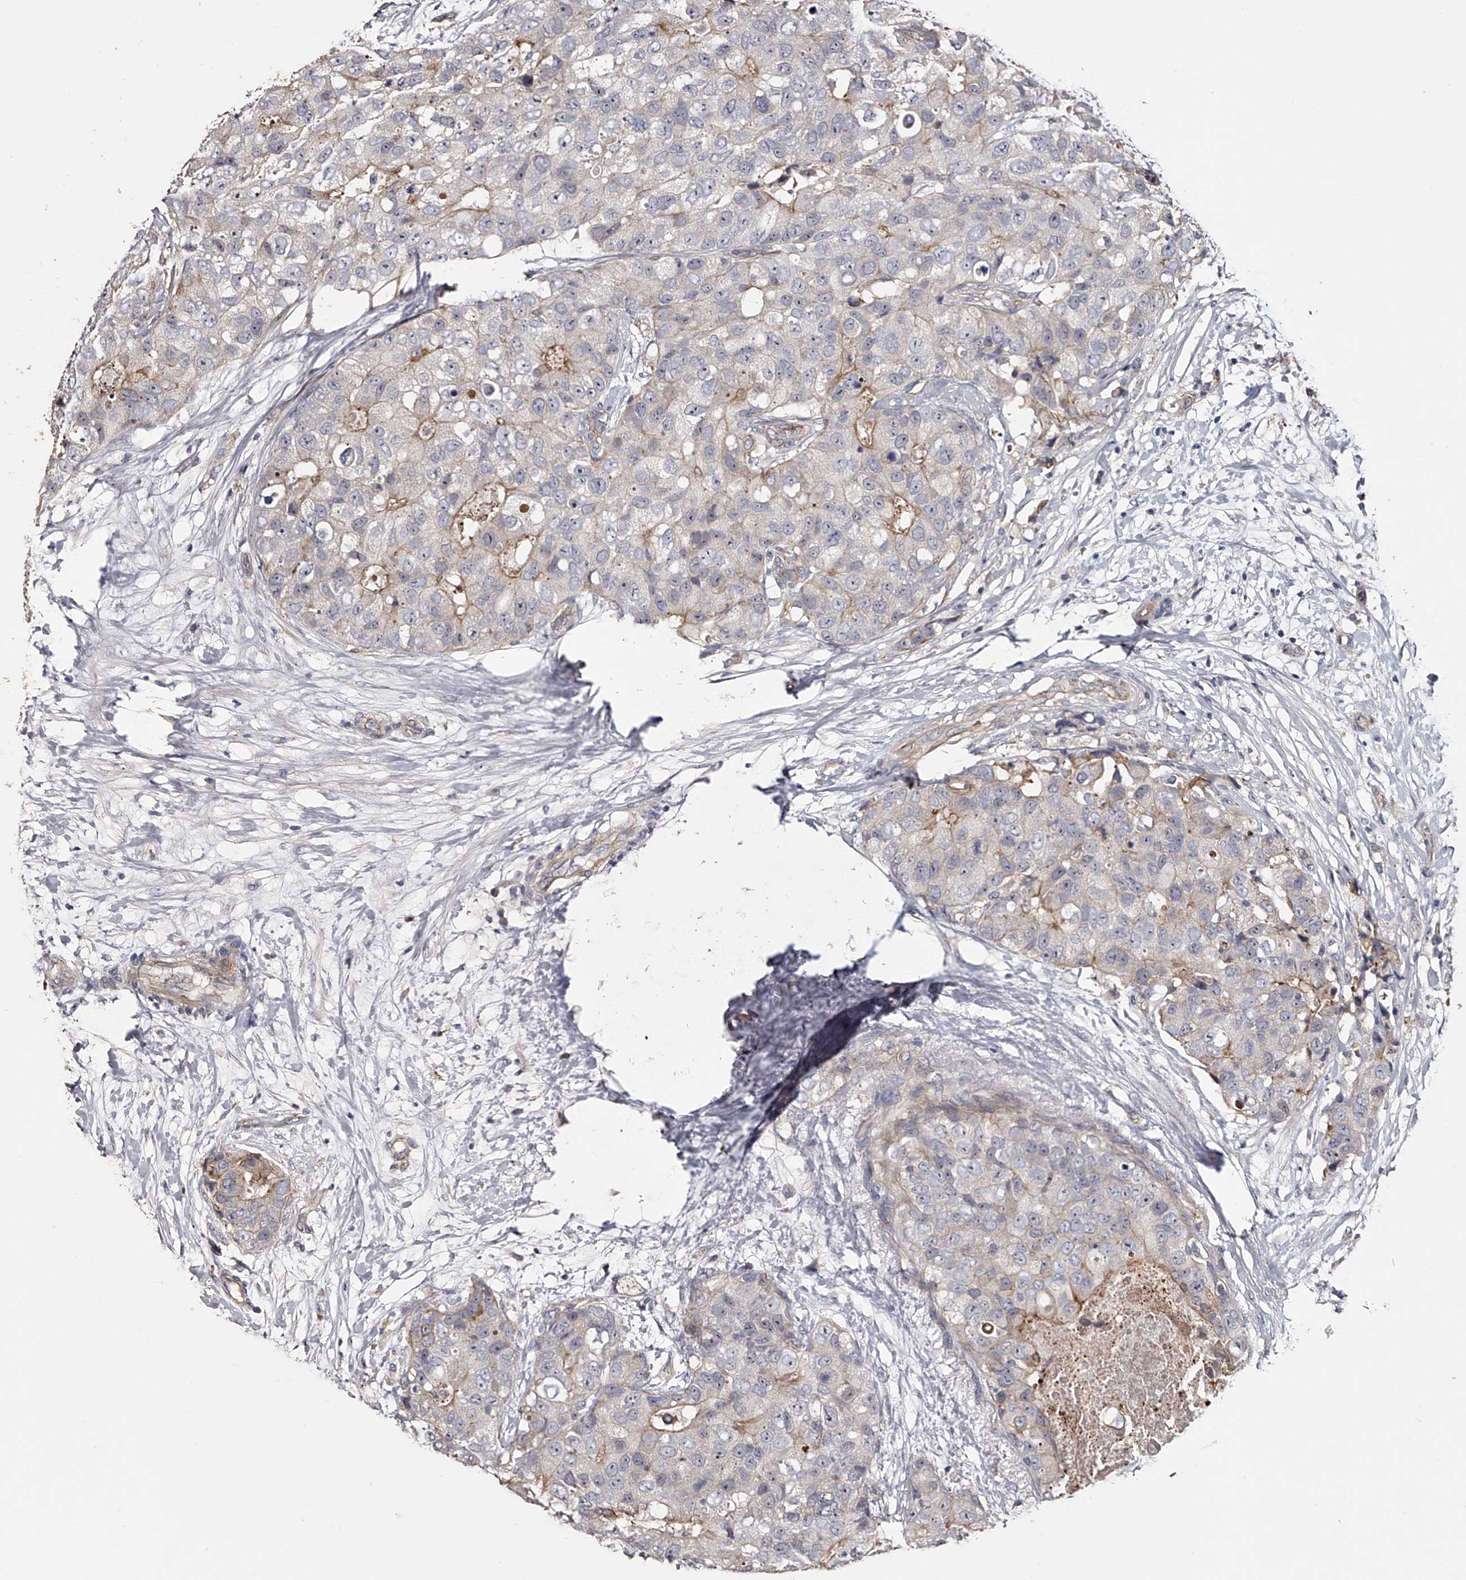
{"staining": {"intensity": "moderate", "quantity": "<25%", "location": "cytoplasmic/membranous"}, "tissue": "breast cancer", "cell_type": "Tumor cells", "image_type": "cancer", "snomed": [{"axis": "morphology", "description": "Duct carcinoma"}, {"axis": "topography", "description": "Breast"}], "caption": "Protein analysis of breast cancer tissue displays moderate cytoplasmic/membranous staining in approximately <25% of tumor cells. The staining was performed using DAB to visualize the protein expression in brown, while the nuclei were stained in blue with hematoxylin (Magnification: 20x).", "gene": "MDN1", "patient": {"sex": "female", "age": 62}}